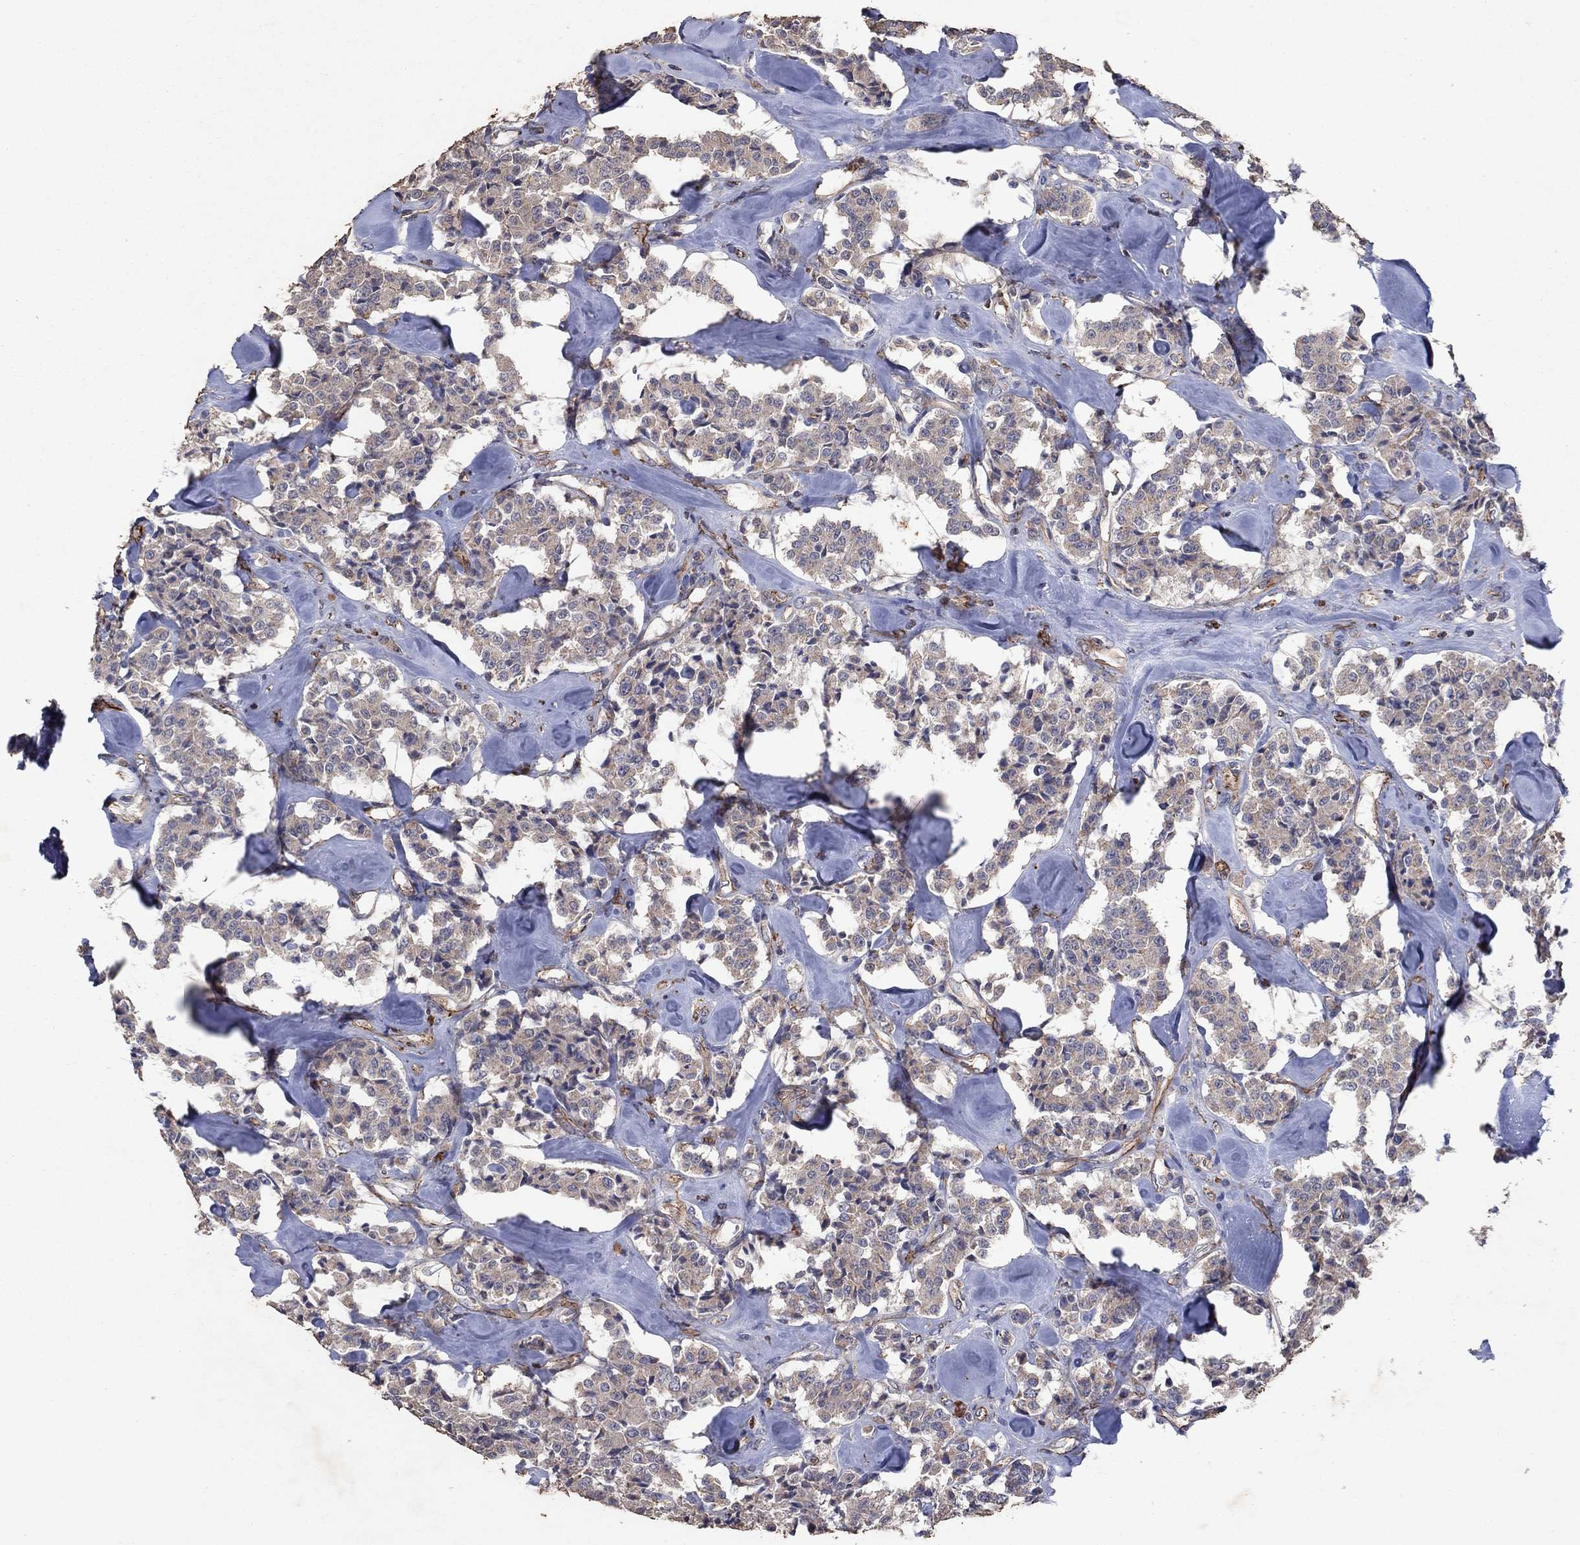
{"staining": {"intensity": "weak", "quantity": "25%-75%", "location": "cytoplasmic/membranous"}, "tissue": "carcinoid", "cell_type": "Tumor cells", "image_type": "cancer", "snomed": [{"axis": "morphology", "description": "Carcinoid, malignant, NOS"}, {"axis": "topography", "description": "Pancreas"}], "caption": "A histopathology image of carcinoid stained for a protein displays weak cytoplasmic/membranous brown staining in tumor cells.", "gene": "FRG1", "patient": {"sex": "male", "age": 41}}